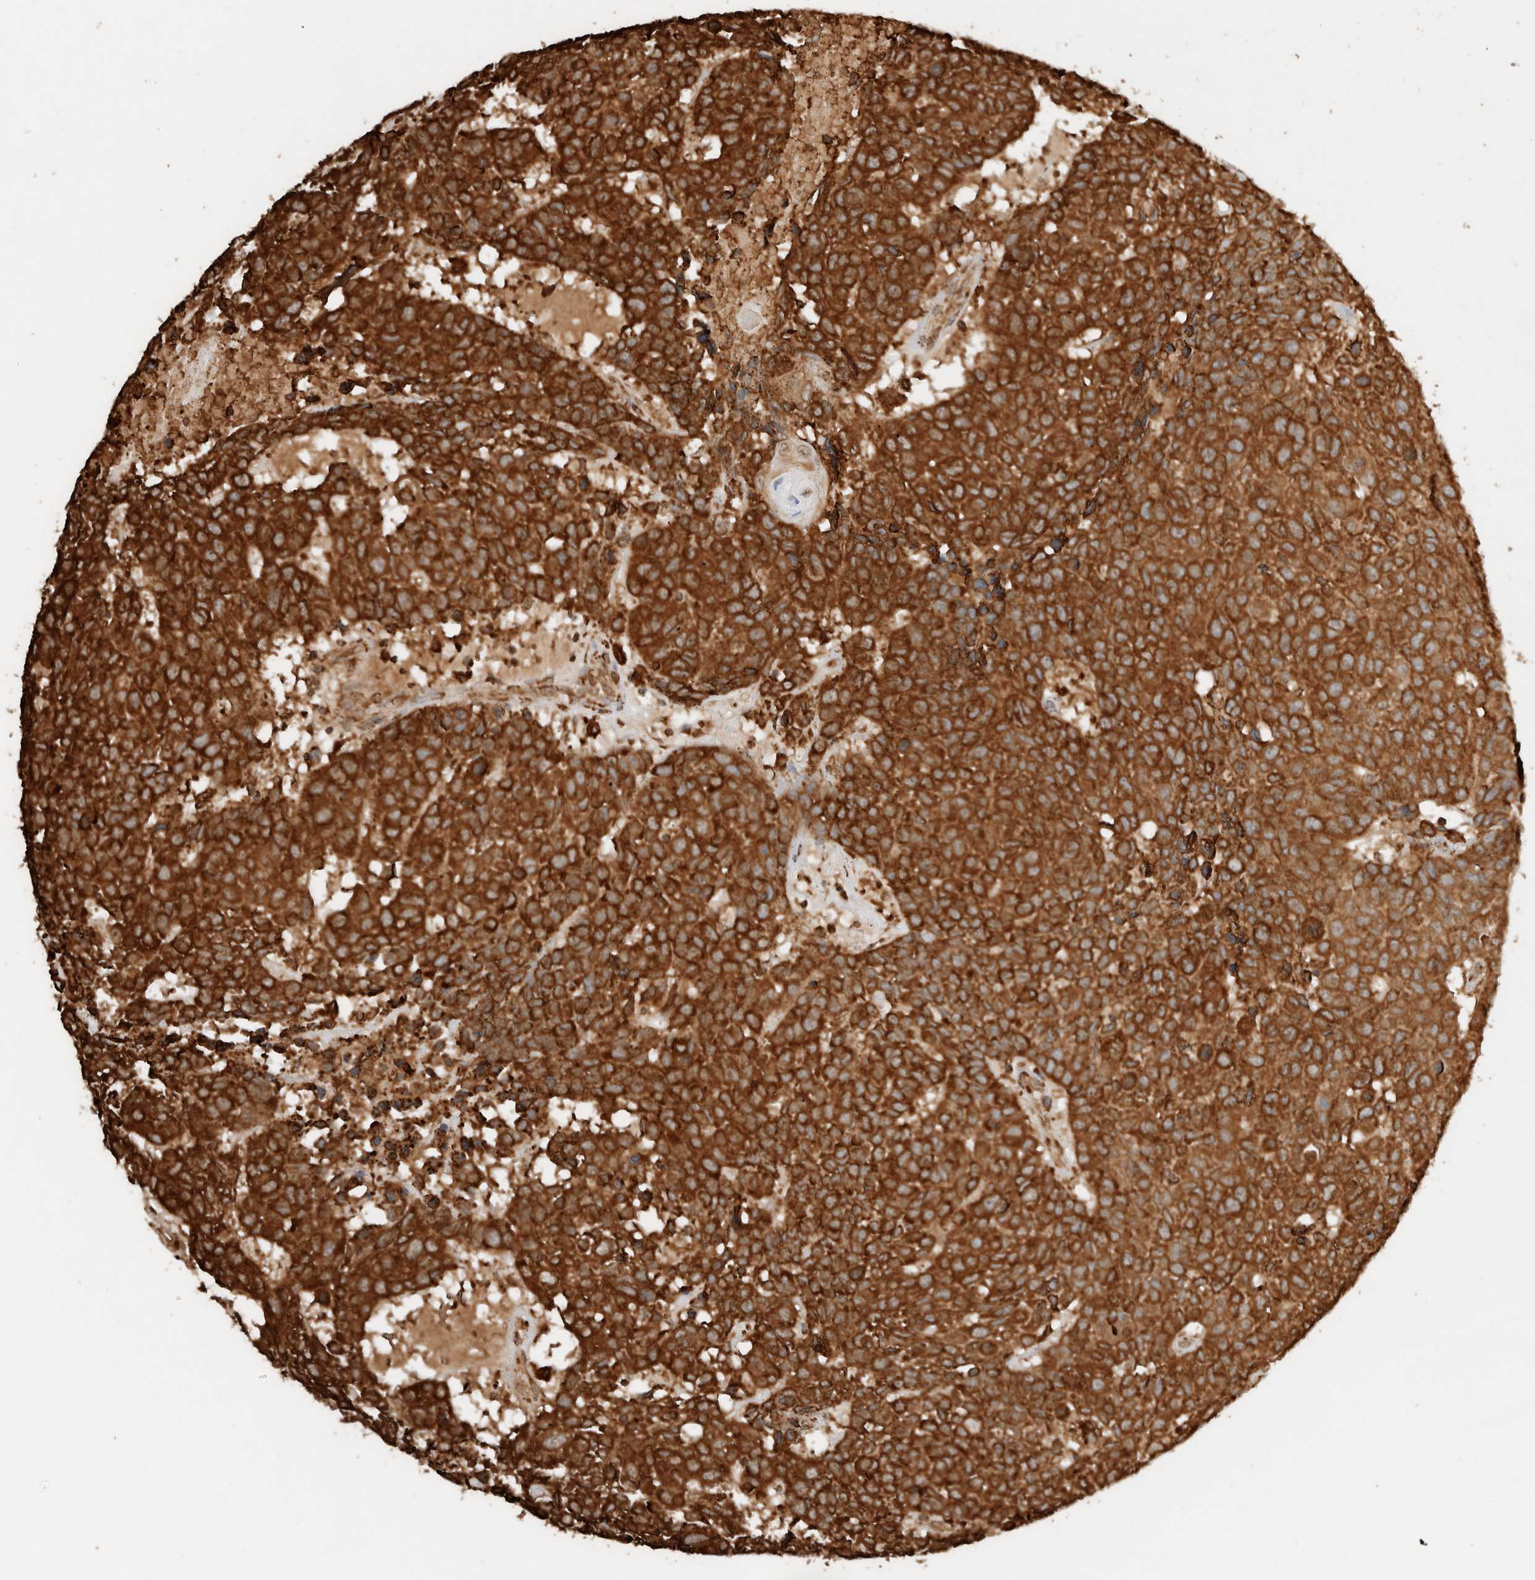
{"staining": {"intensity": "strong", "quantity": ">75%", "location": "cytoplasmic/membranous"}, "tissue": "head and neck cancer", "cell_type": "Tumor cells", "image_type": "cancer", "snomed": [{"axis": "morphology", "description": "Squamous cell carcinoma, NOS"}, {"axis": "topography", "description": "Head-Neck"}], "caption": "Head and neck cancer tissue demonstrates strong cytoplasmic/membranous expression in approximately >75% of tumor cells, visualized by immunohistochemistry. (Stains: DAB in brown, nuclei in blue, Microscopy: brightfield microscopy at high magnification).", "gene": "ERAP1", "patient": {"sex": "male", "age": 66}}